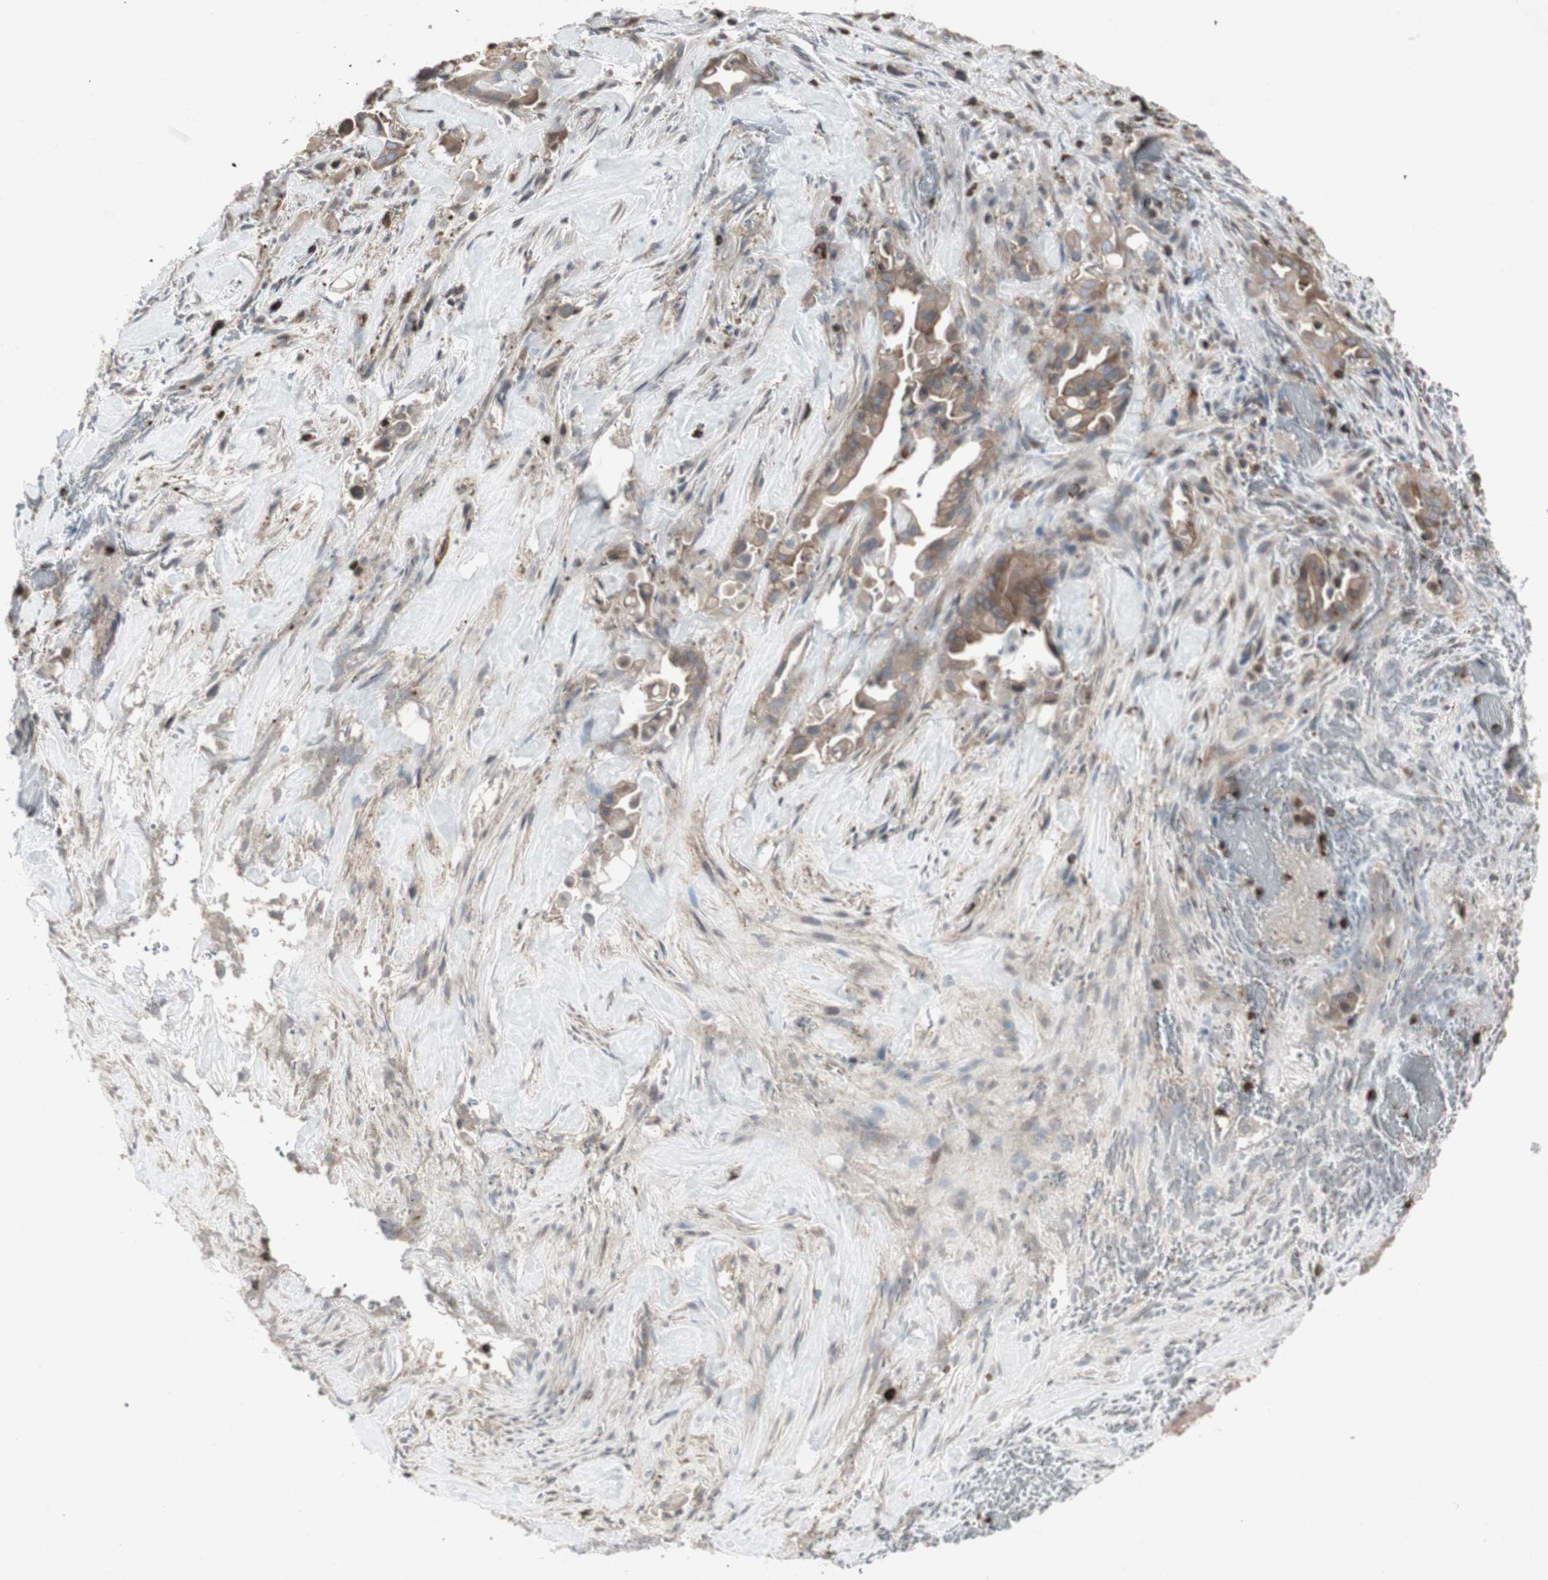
{"staining": {"intensity": "moderate", "quantity": "25%-75%", "location": "cytoplasmic/membranous"}, "tissue": "liver cancer", "cell_type": "Tumor cells", "image_type": "cancer", "snomed": [{"axis": "morphology", "description": "Cholangiocarcinoma"}, {"axis": "topography", "description": "Liver"}], "caption": "Human liver cholangiocarcinoma stained with a brown dye exhibits moderate cytoplasmic/membranous positive expression in about 25%-75% of tumor cells.", "gene": "ARHGEF1", "patient": {"sex": "female", "age": 68}}